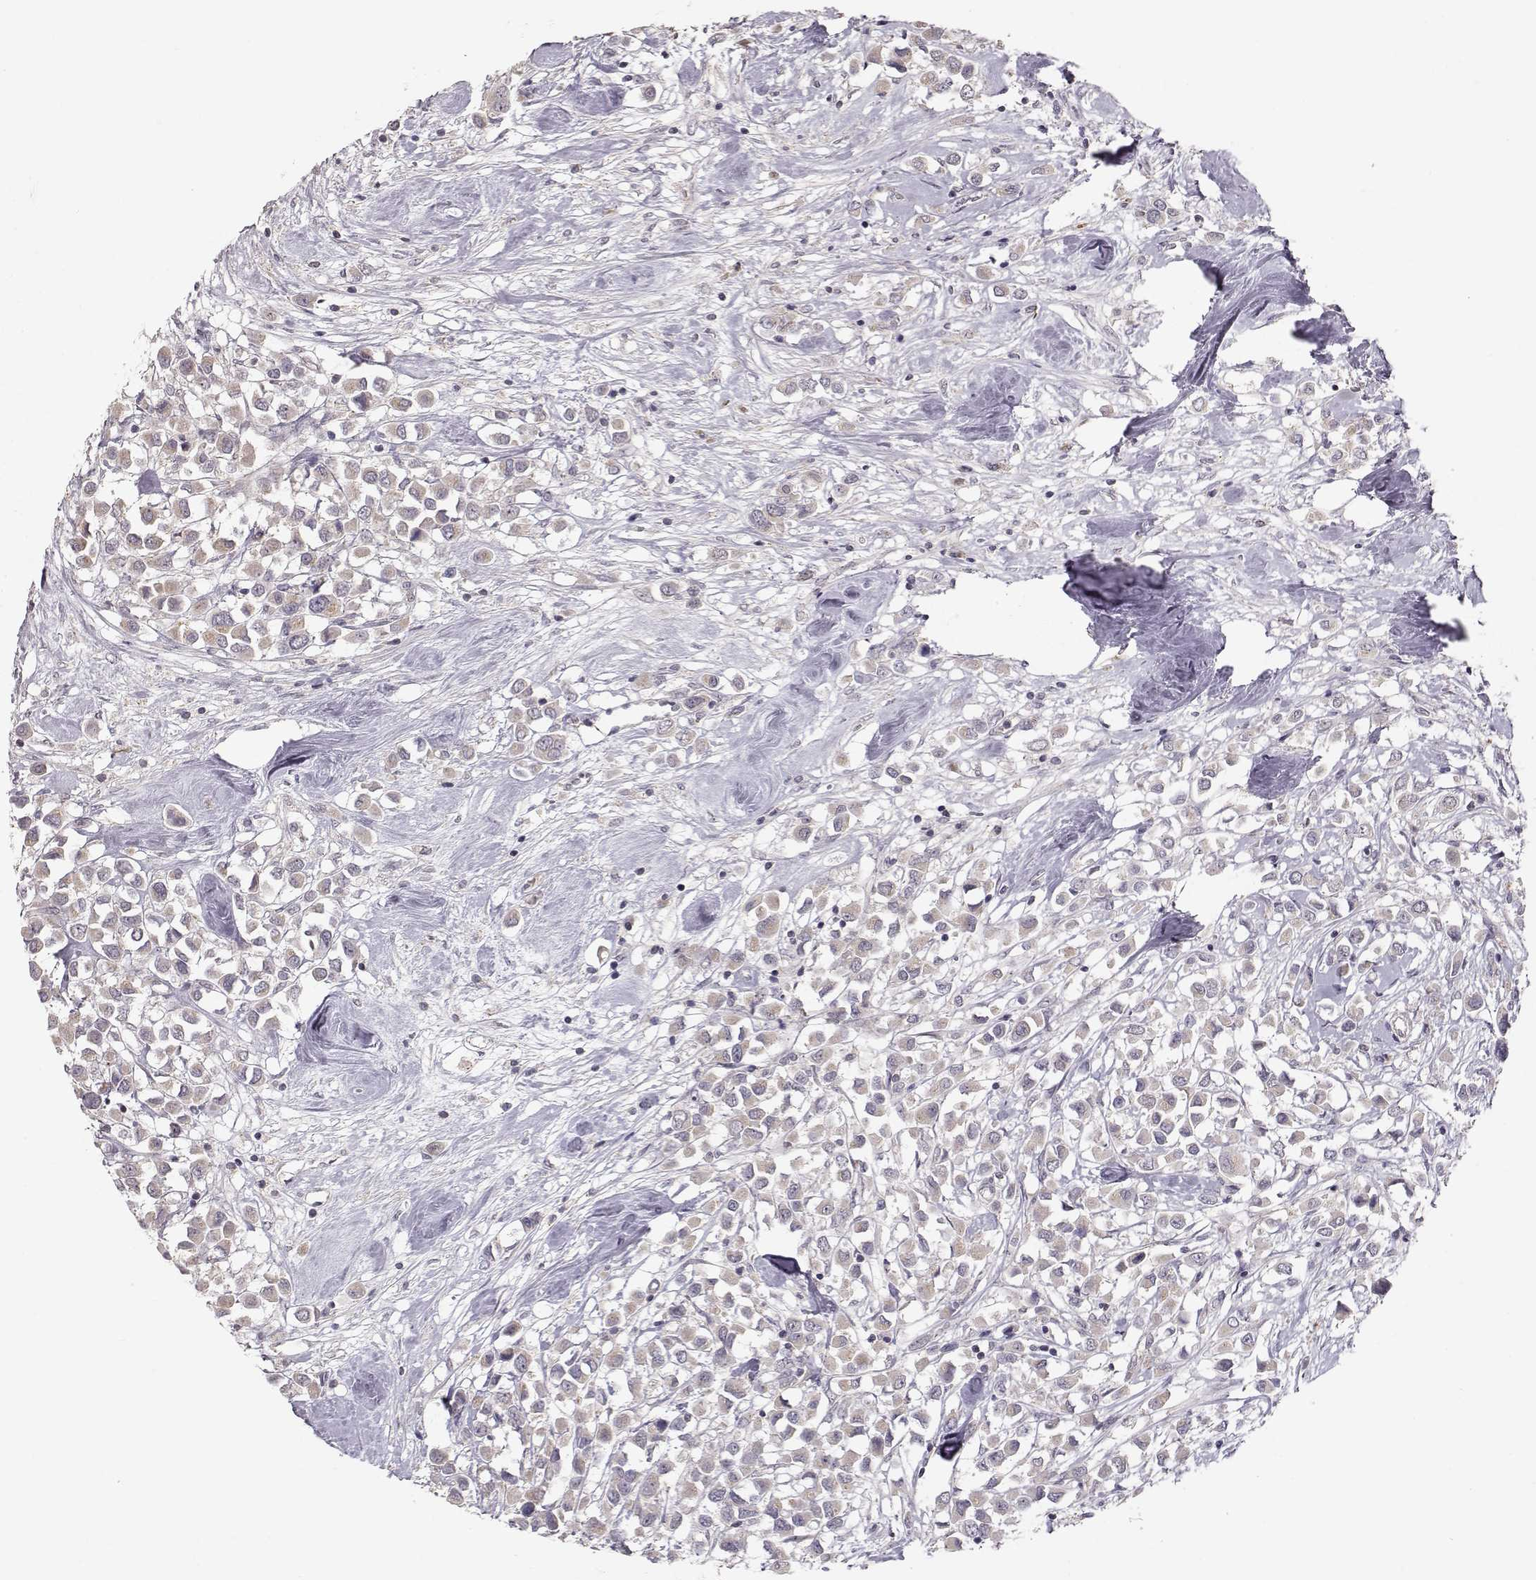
{"staining": {"intensity": "weak", "quantity": "<25%", "location": "cytoplasmic/membranous"}, "tissue": "breast cancer", "cell_type": "Tumor cells", "image_type": "cancer", "snomed": [{"axis": "morphology", "description": "Duct carcinoma"}, {"axis": "topography", "description": "Breast"}], "caption": "Tumor cells are negative for protein expression in human breast intraductal carcinoma.", "gene": "PNMT", "patient": {"sex": "female", "age": 61}}